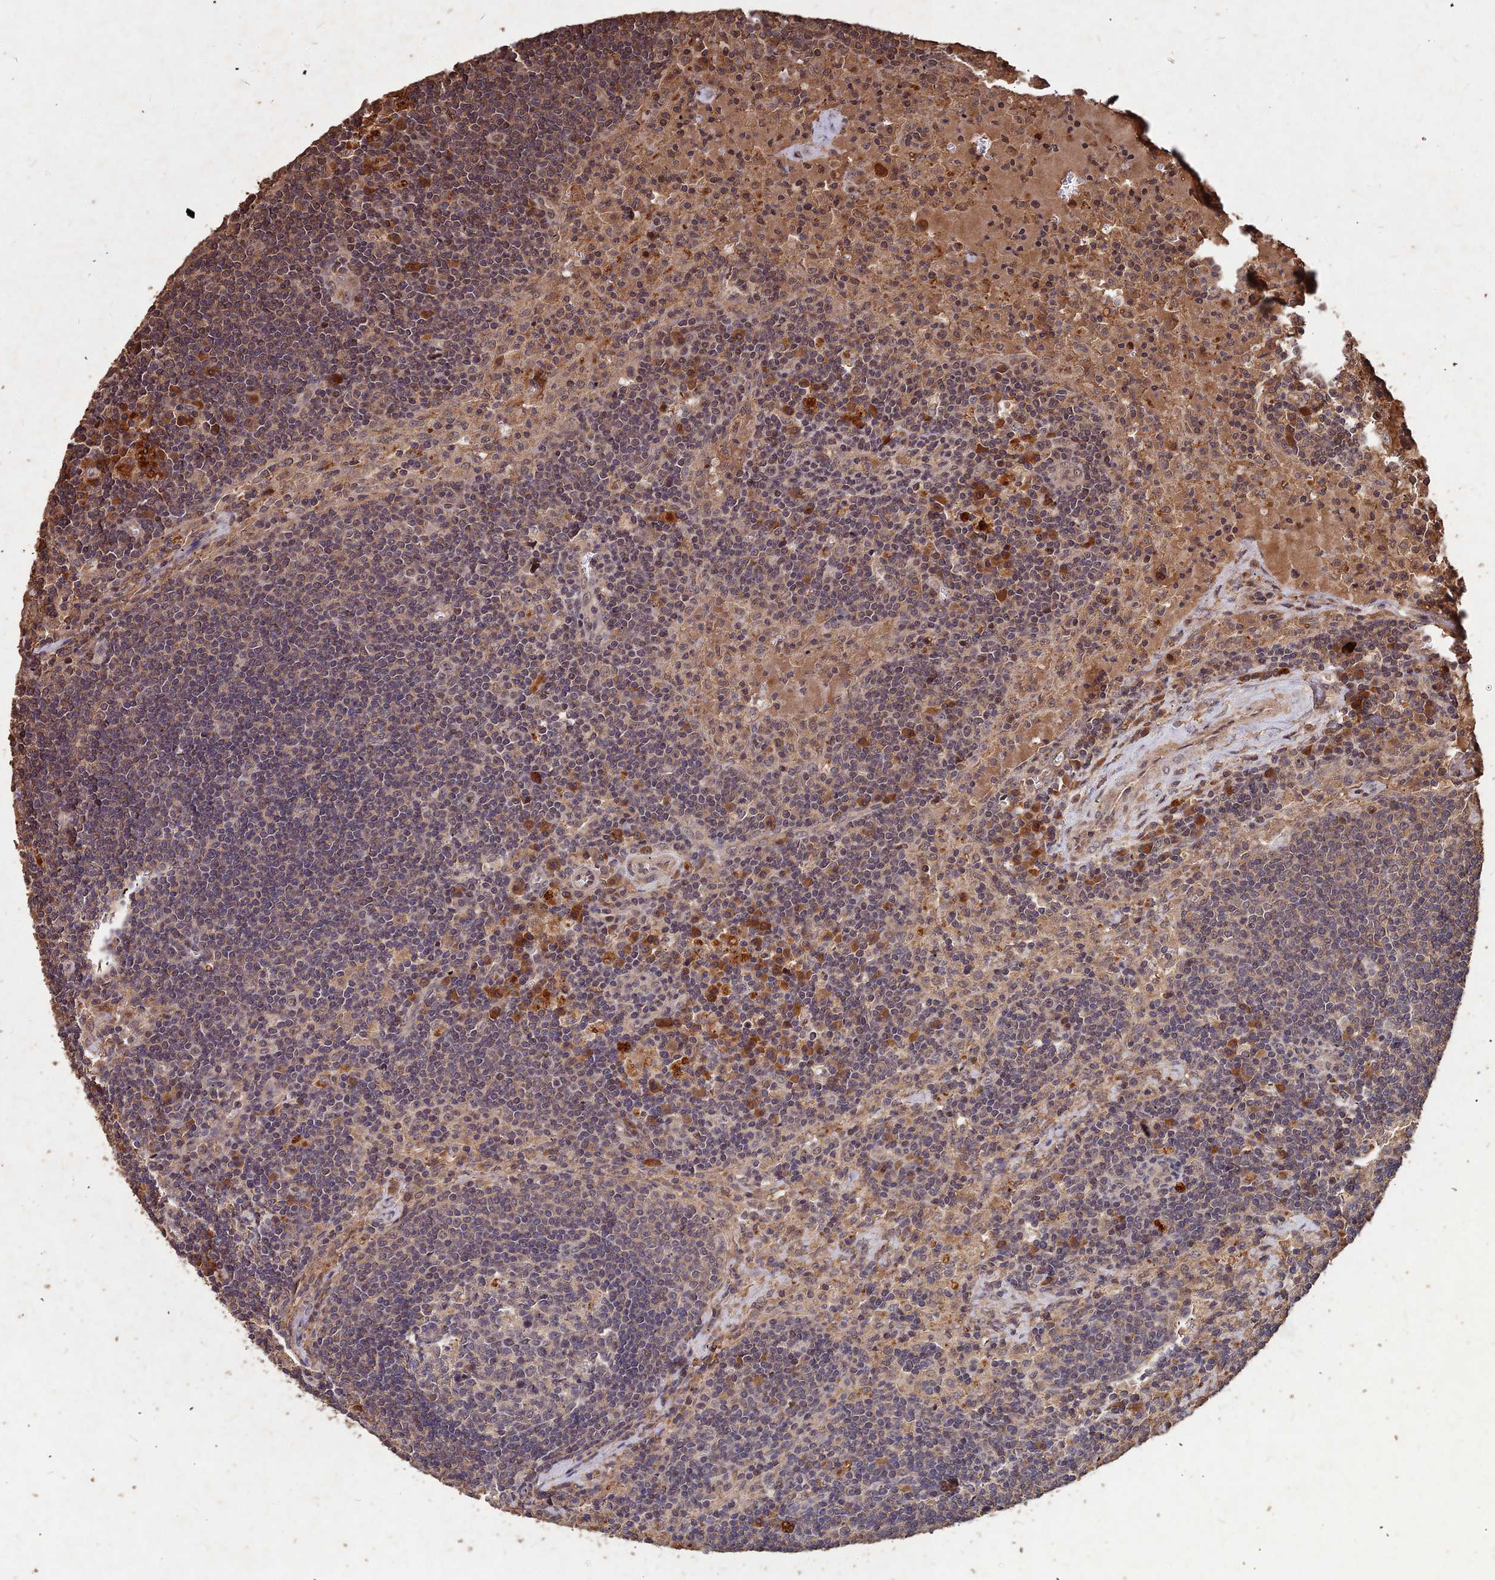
{"staining": {"intensity": "moderate", "quantity": "<25%", "location": "cytoplasmic/membranous,nuclear"}, "tissue": "lymph node", "cell_type": "Germinal center cells", "image_type": "normal", "snomed": [{"axis": "morphology", "description": "Normal tissue, NOS"}, {"axis": "topography", "description": "Lymph node"}], "caption": "Immunohistochemistry staining of benign lymph node, which displays low levels of moderate cytoplasmic/membranous,nuclear positivity in approximately <25% of germinal center cells indicating moderate cytoplasmic/membranous,nuclear protein expression. The staining was performed using DAB (3,3'-diaminobenzidine) (brown) for protein detection and nuclei were counterstained in hematoxylin (blue).", "gene": "SYMPK", "patient": {"sex": "male", "age": 58}}